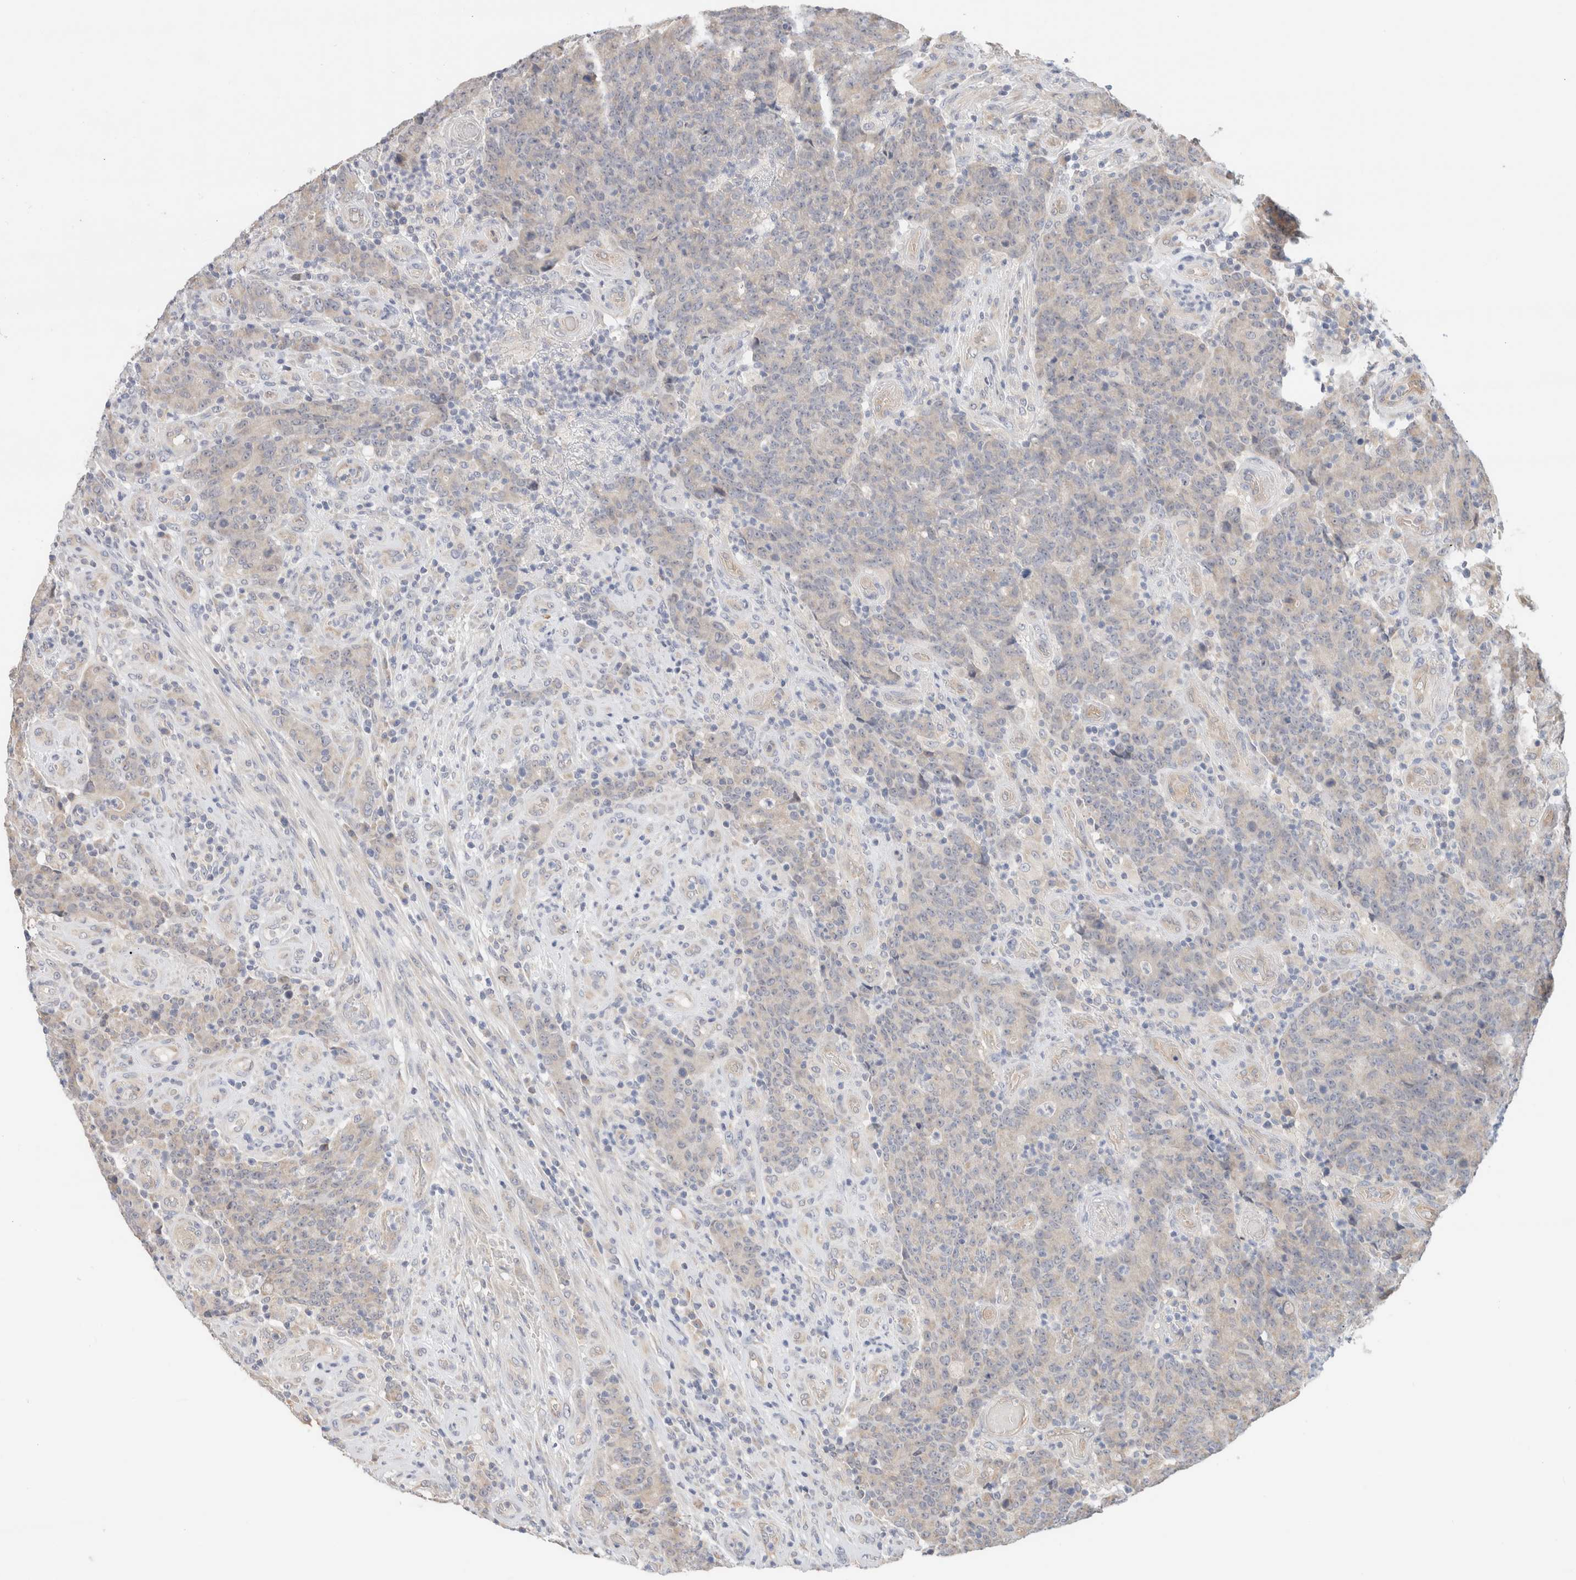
{"staining": {"intensity": "negative", "quantity": "none", "location": "none"}, "tissue": "colorectal cancer", "cell_type": "Tumor cells", "image_type": "cancer", "snomed": [{"axis": "morphology", "description": "Normal tissue, NOS"}, {"axis": "morphology", "description": "Adenocarcinoma, NOS"}, {"axis": "topography", "description": "Colon"}], "caption": "Tumor cells show no significant positivity in colorectal cancer (adenocarcinoma).", "gene": "CA13", "patient": {"sex": "female", "age": 75}}